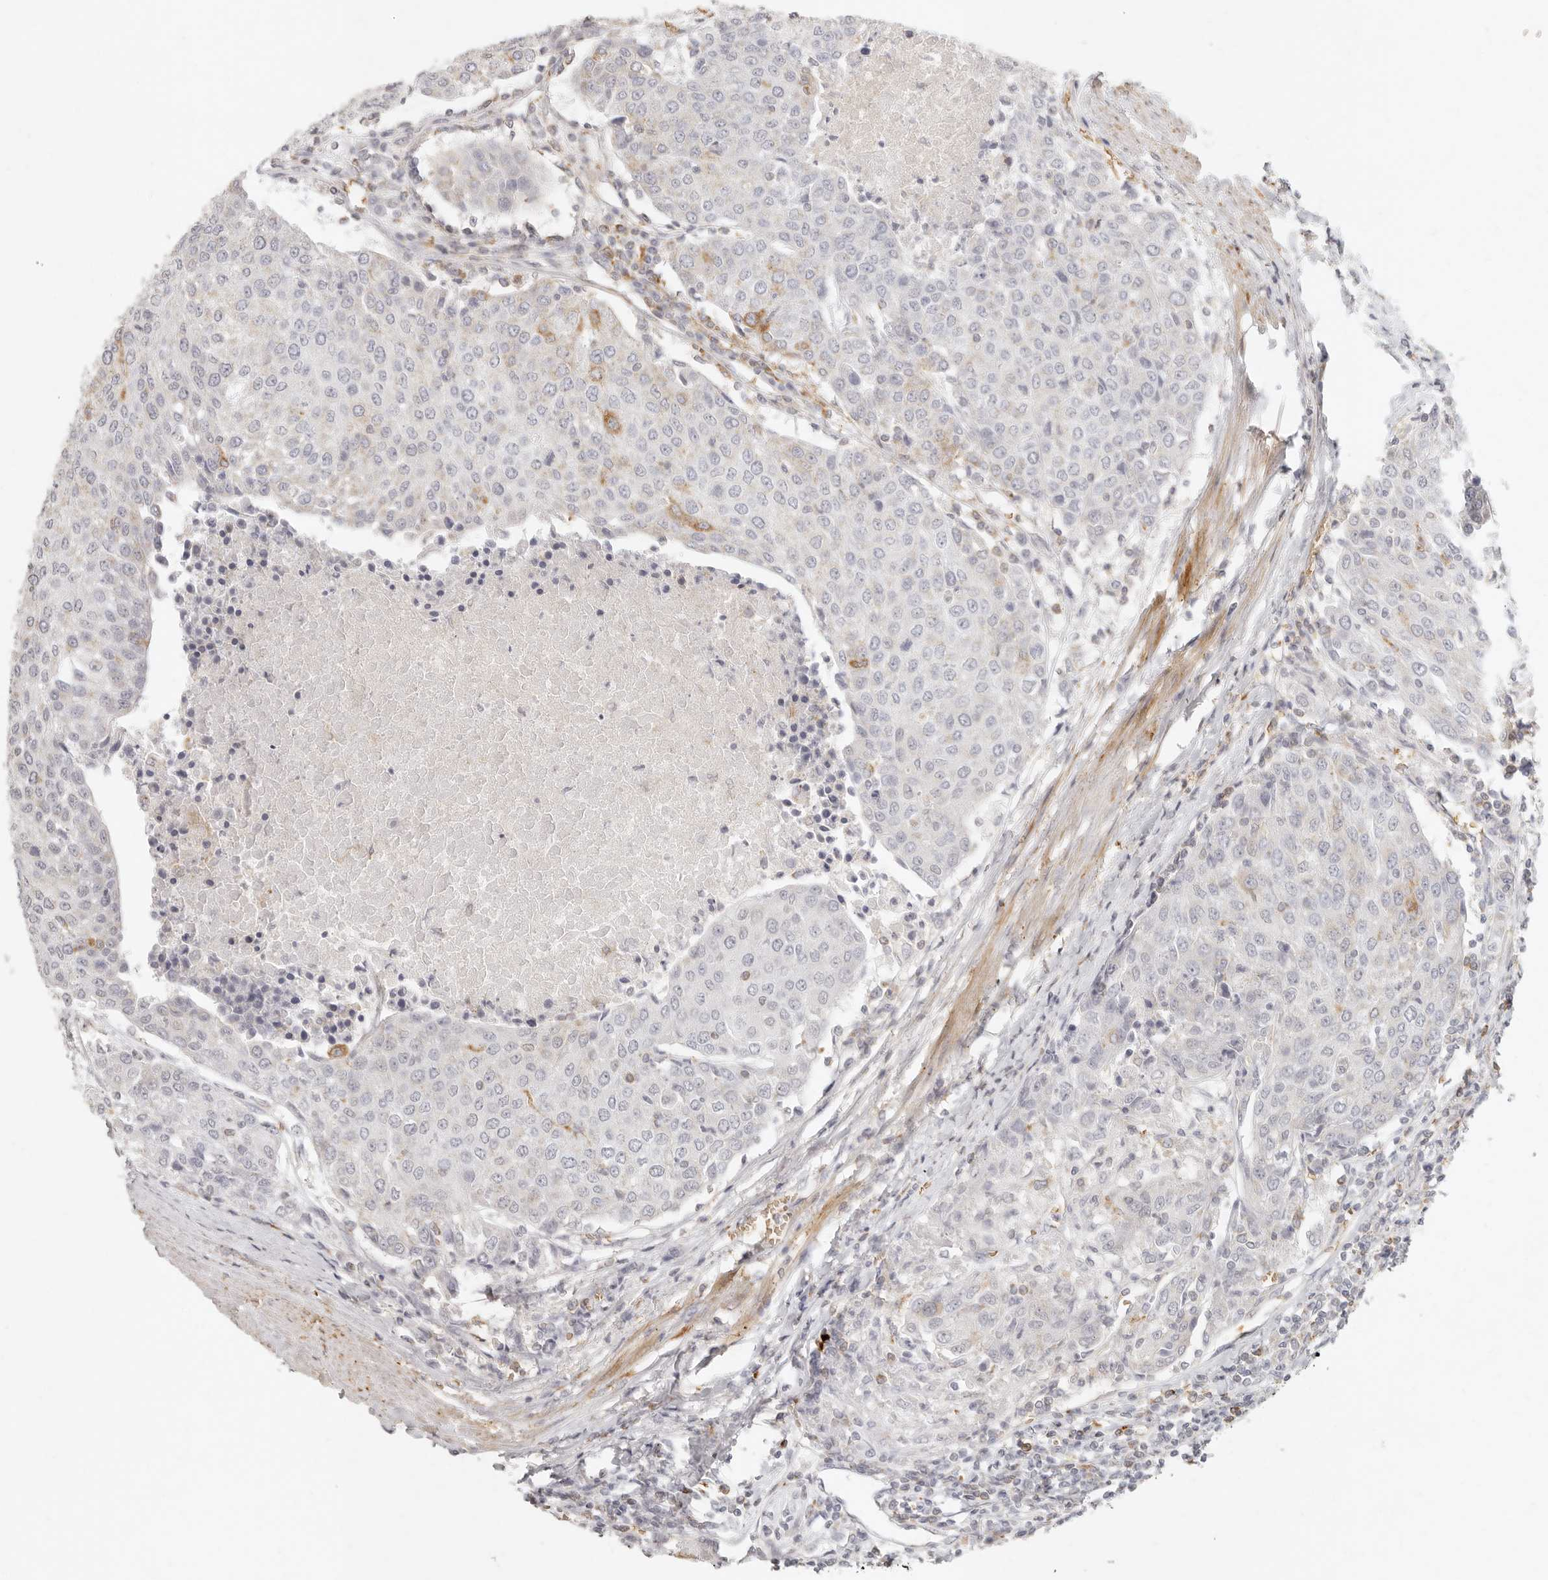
{"staining": {"intensity": "negative", "quantity": "none", "location": "none"}, "tissue": "urothelial cancer", "cell_type": "Tumor cells", "image_type": "cancer", "snomed": [{"axis": "morphology", "description": "Urothelial carcinoma, High grade"}, {"axis": "topography", "description": "Urinary bladder"}], "caption": "Tumor cells are negative for brown protein staining in urothelial cancer. (IHC, brightfield microscopy, high magnification).", "gene": "NIBAN1", "patient": {"sex": "female", "age": 85}}